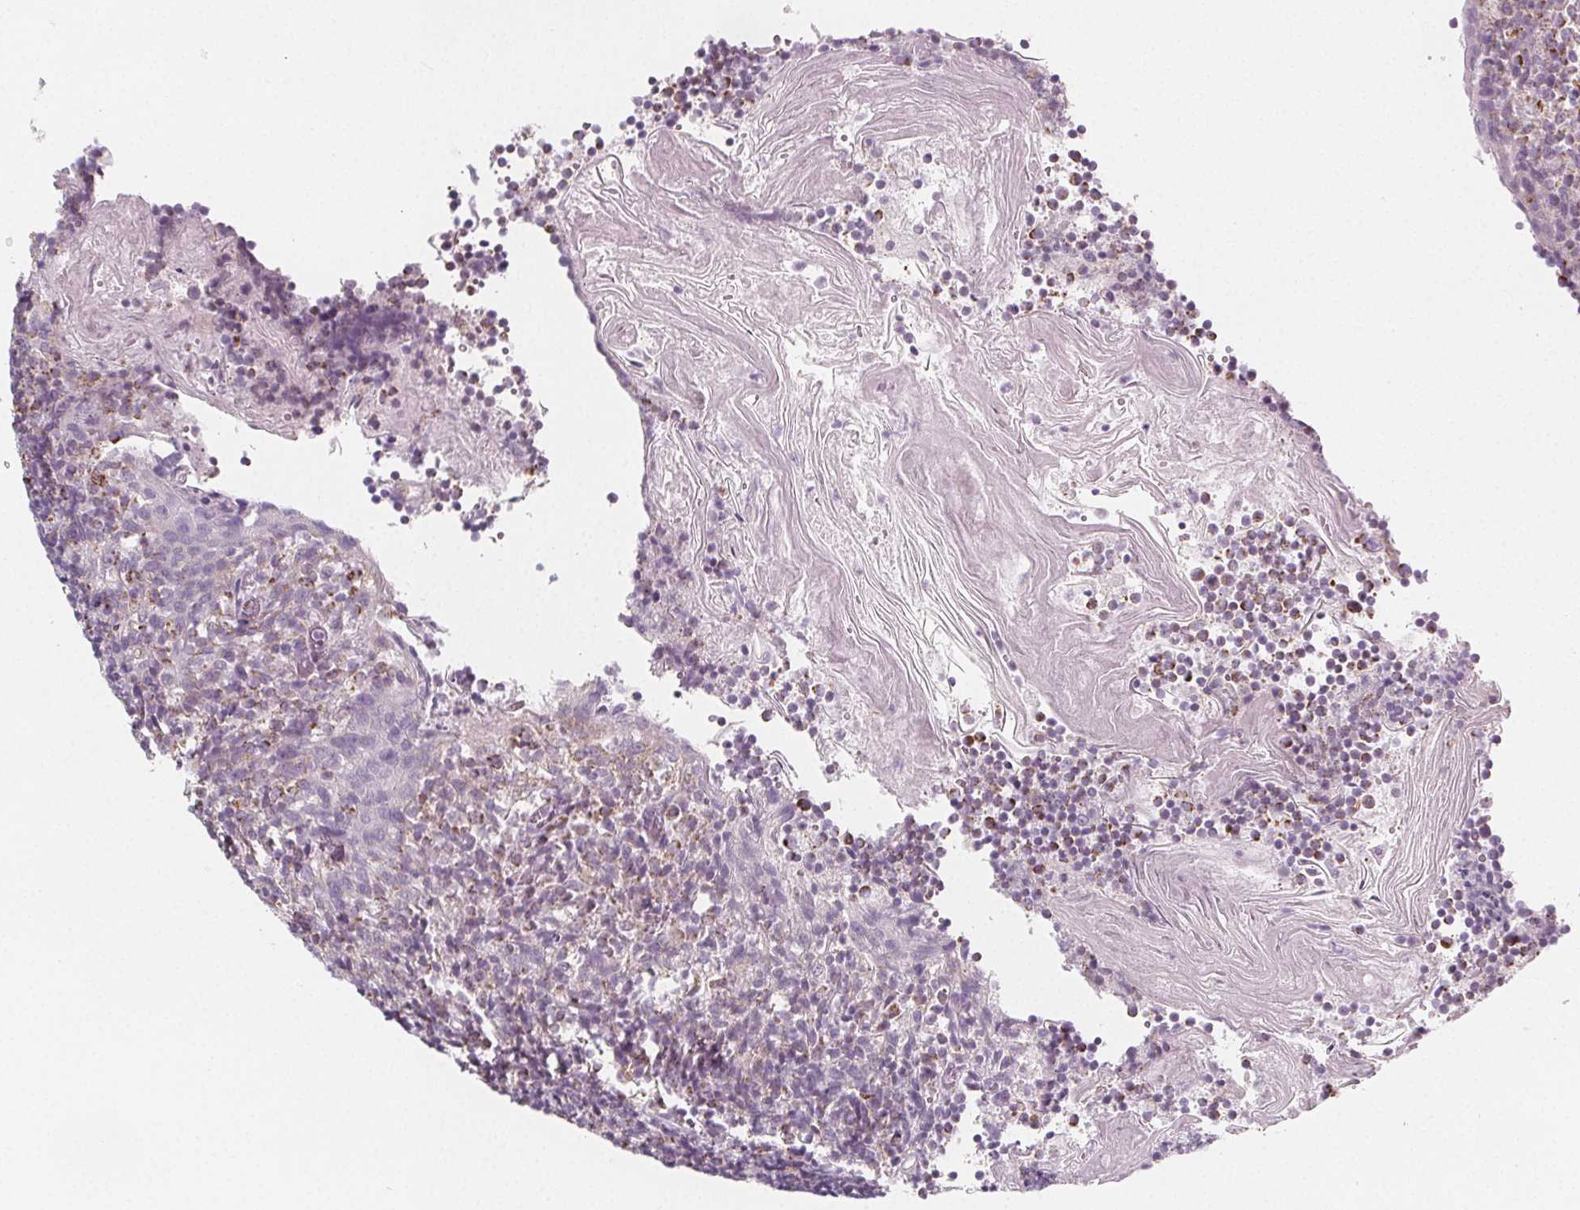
{"staining": {"intensity": "moderate", "quantity": "25%-75%", "location": "cytoplasmic/membranous"}, "tissue": "tonsil", "cell_type": "Germinal center cells", "image_type": "normal", "snomed": [{"axis": "morphology", "description": "Normal tissue, NOS"}, {"axis": "topography", "description": "Tonsil"}], "caption": "DAB (3,3'-diaminobenzidine) immunohistochemical staining of normal human tonsil displays moderate cytoplasmic/membranous protein expression in approximately 25%-75% of germinal center cells. (DAB IHC with brightfield microscopy, high magnification).", "gene": "IL17C", "patient": {"sex": "female", "age": 10}}